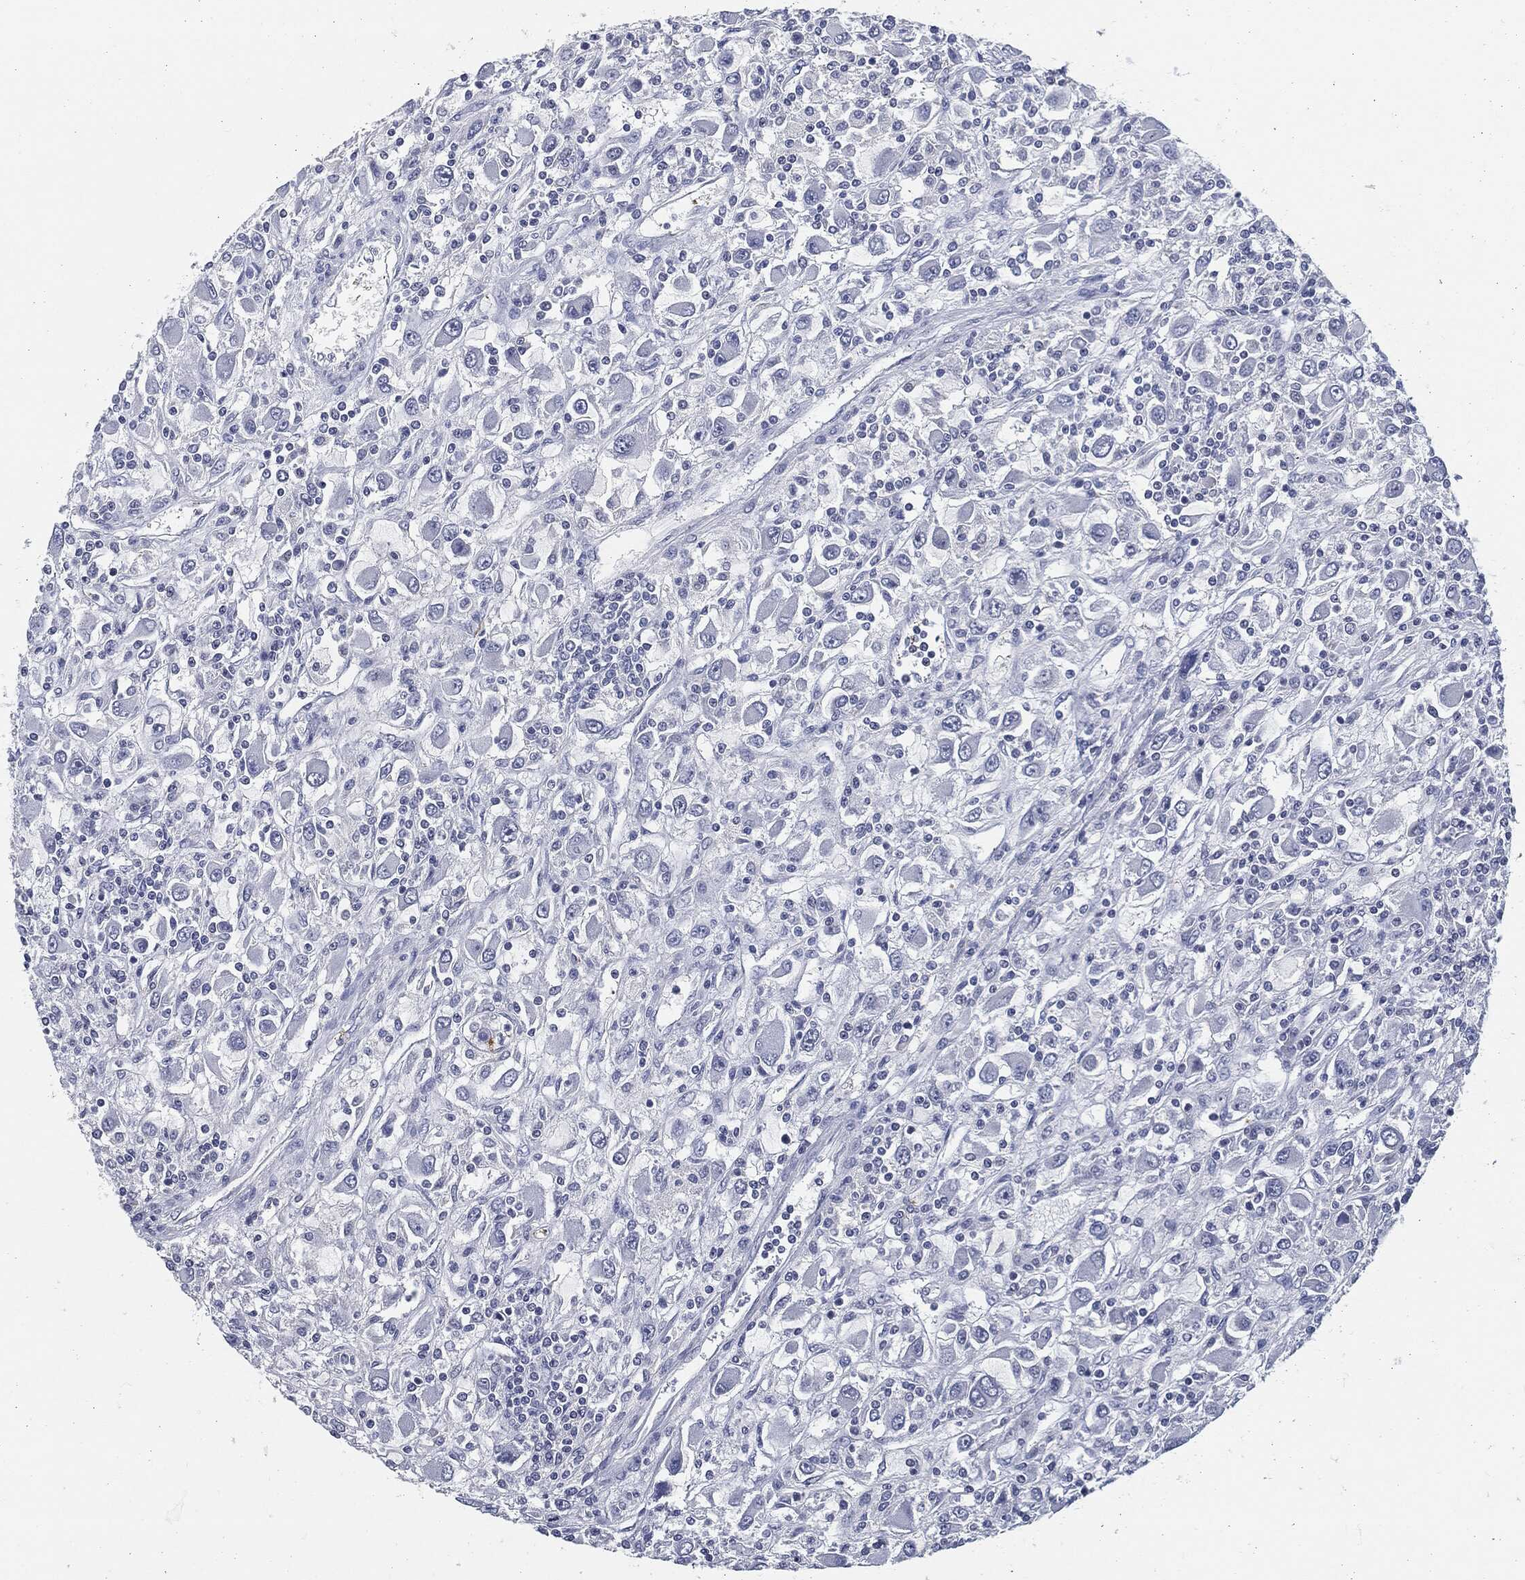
{"staining": {"intensity": "negative", "quantity": "none", "location": "none"}, "tissue": "renal cancer", "cell_type": "Tumor cells", "image_type": "cancer", "snomed": [{"axis": "morphology", "description": "Adenocarcinoma, NOS"}, {"axis": "topography", "description": "Kidney"}], "caption": "This is an immunohistochemistry micrograph of adenocarcinoma (renal). There is no expression in tumor cells.", "gene": "PROM1", "patient": {"sex": "female", "age": 67}}